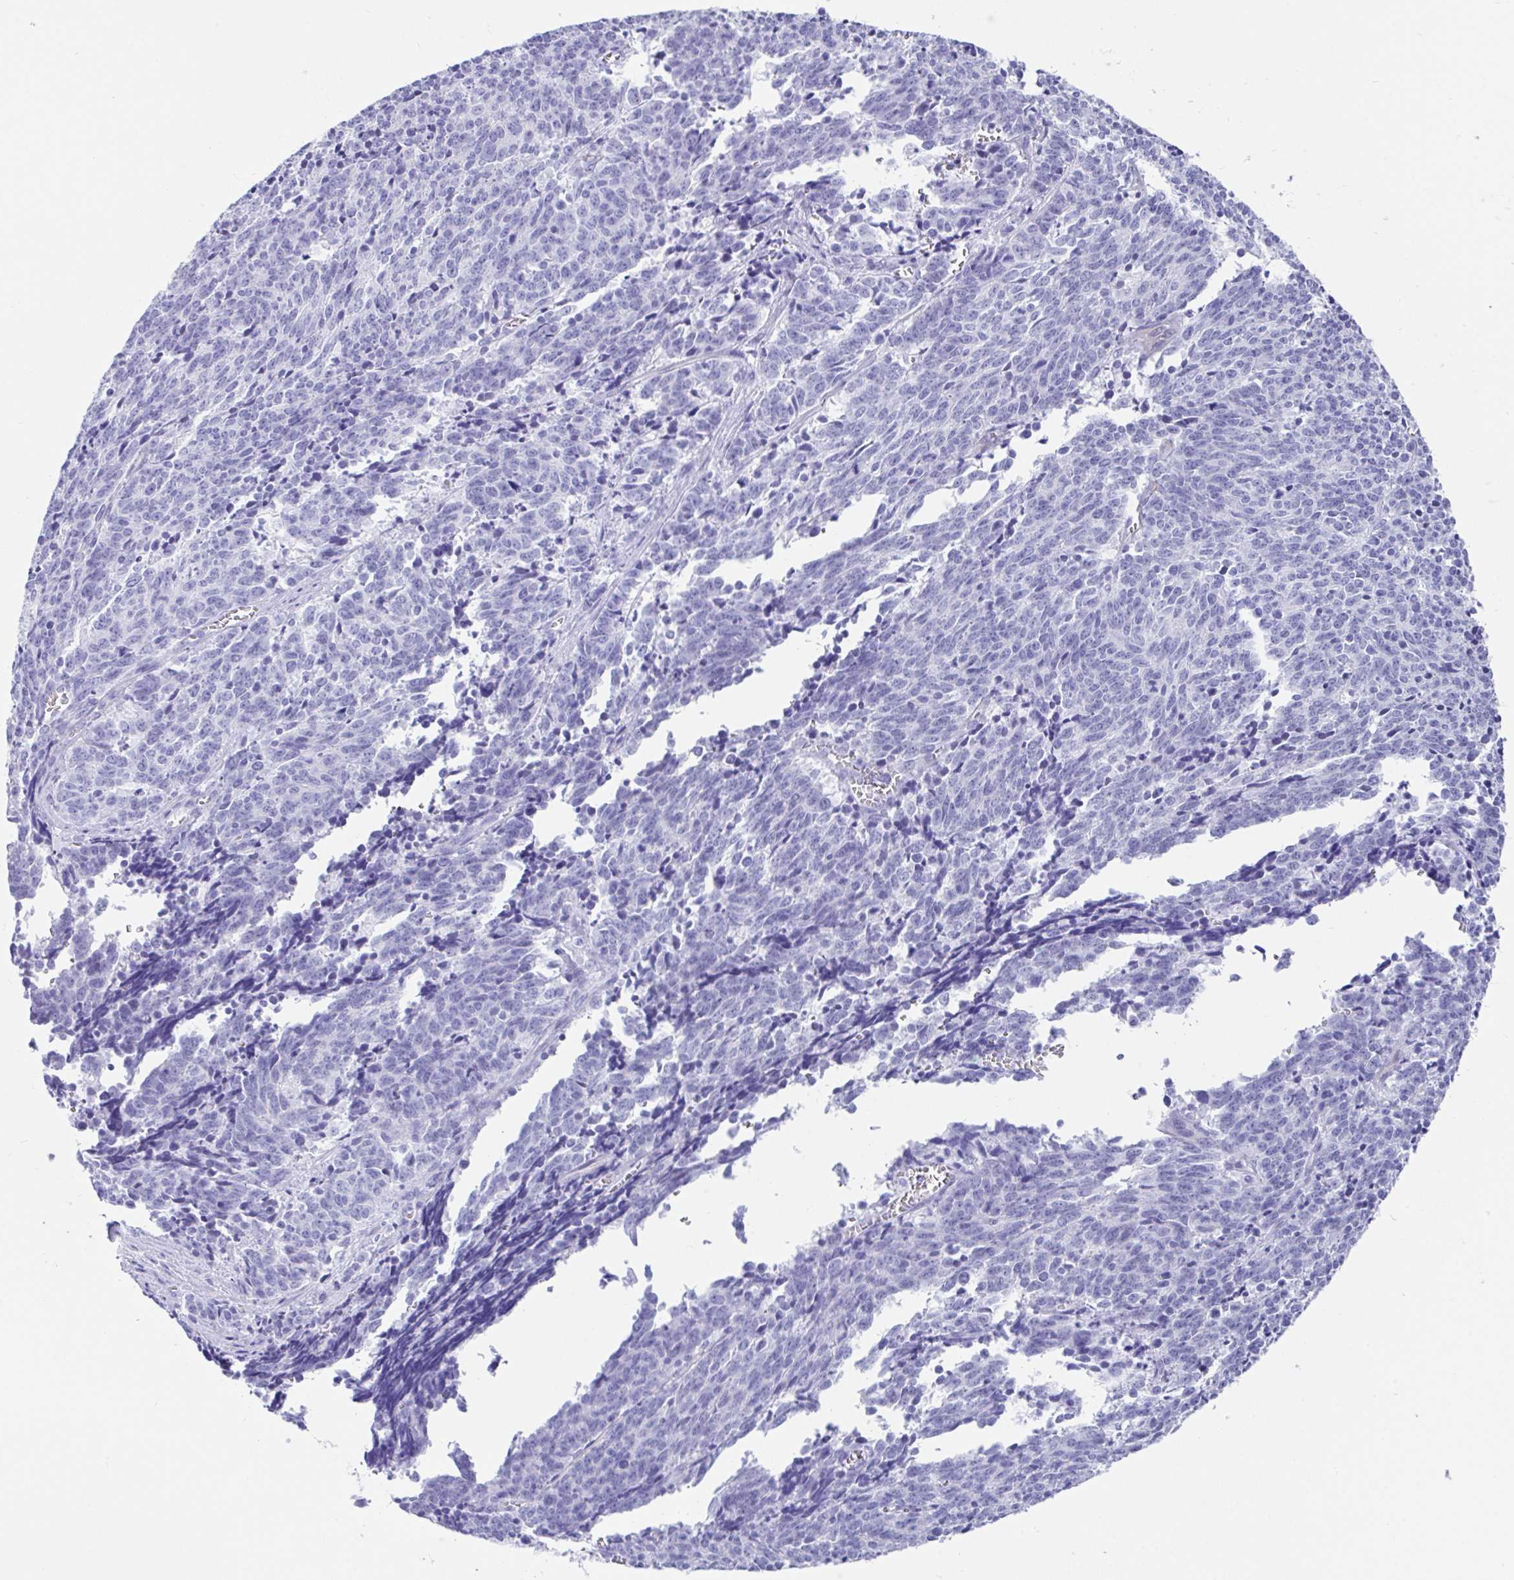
{"staining": {"intensity": "negative", "quantity": "none", "location": "none"}, "tissue": "cervical cancer", "cell_type": "Tumor cells", "image_type": "cancer", "snomed": [{"axis": "morphology", "description": "Squamous cell carcinoma, NOS"}, {"axis": "topography", "description": "Cervix"}], "caption": "IHC photomicrograph of neoplastic tissue: cervical cancer stained with DAB exhibits no significant protein staining in tumor cells. (DAB (3,3'-diaminobenzidine) immunohistochemistry with hematoxylin counter stain).", "gene": "FAM107A", "patient": {"sex": "female", "age": 29}}